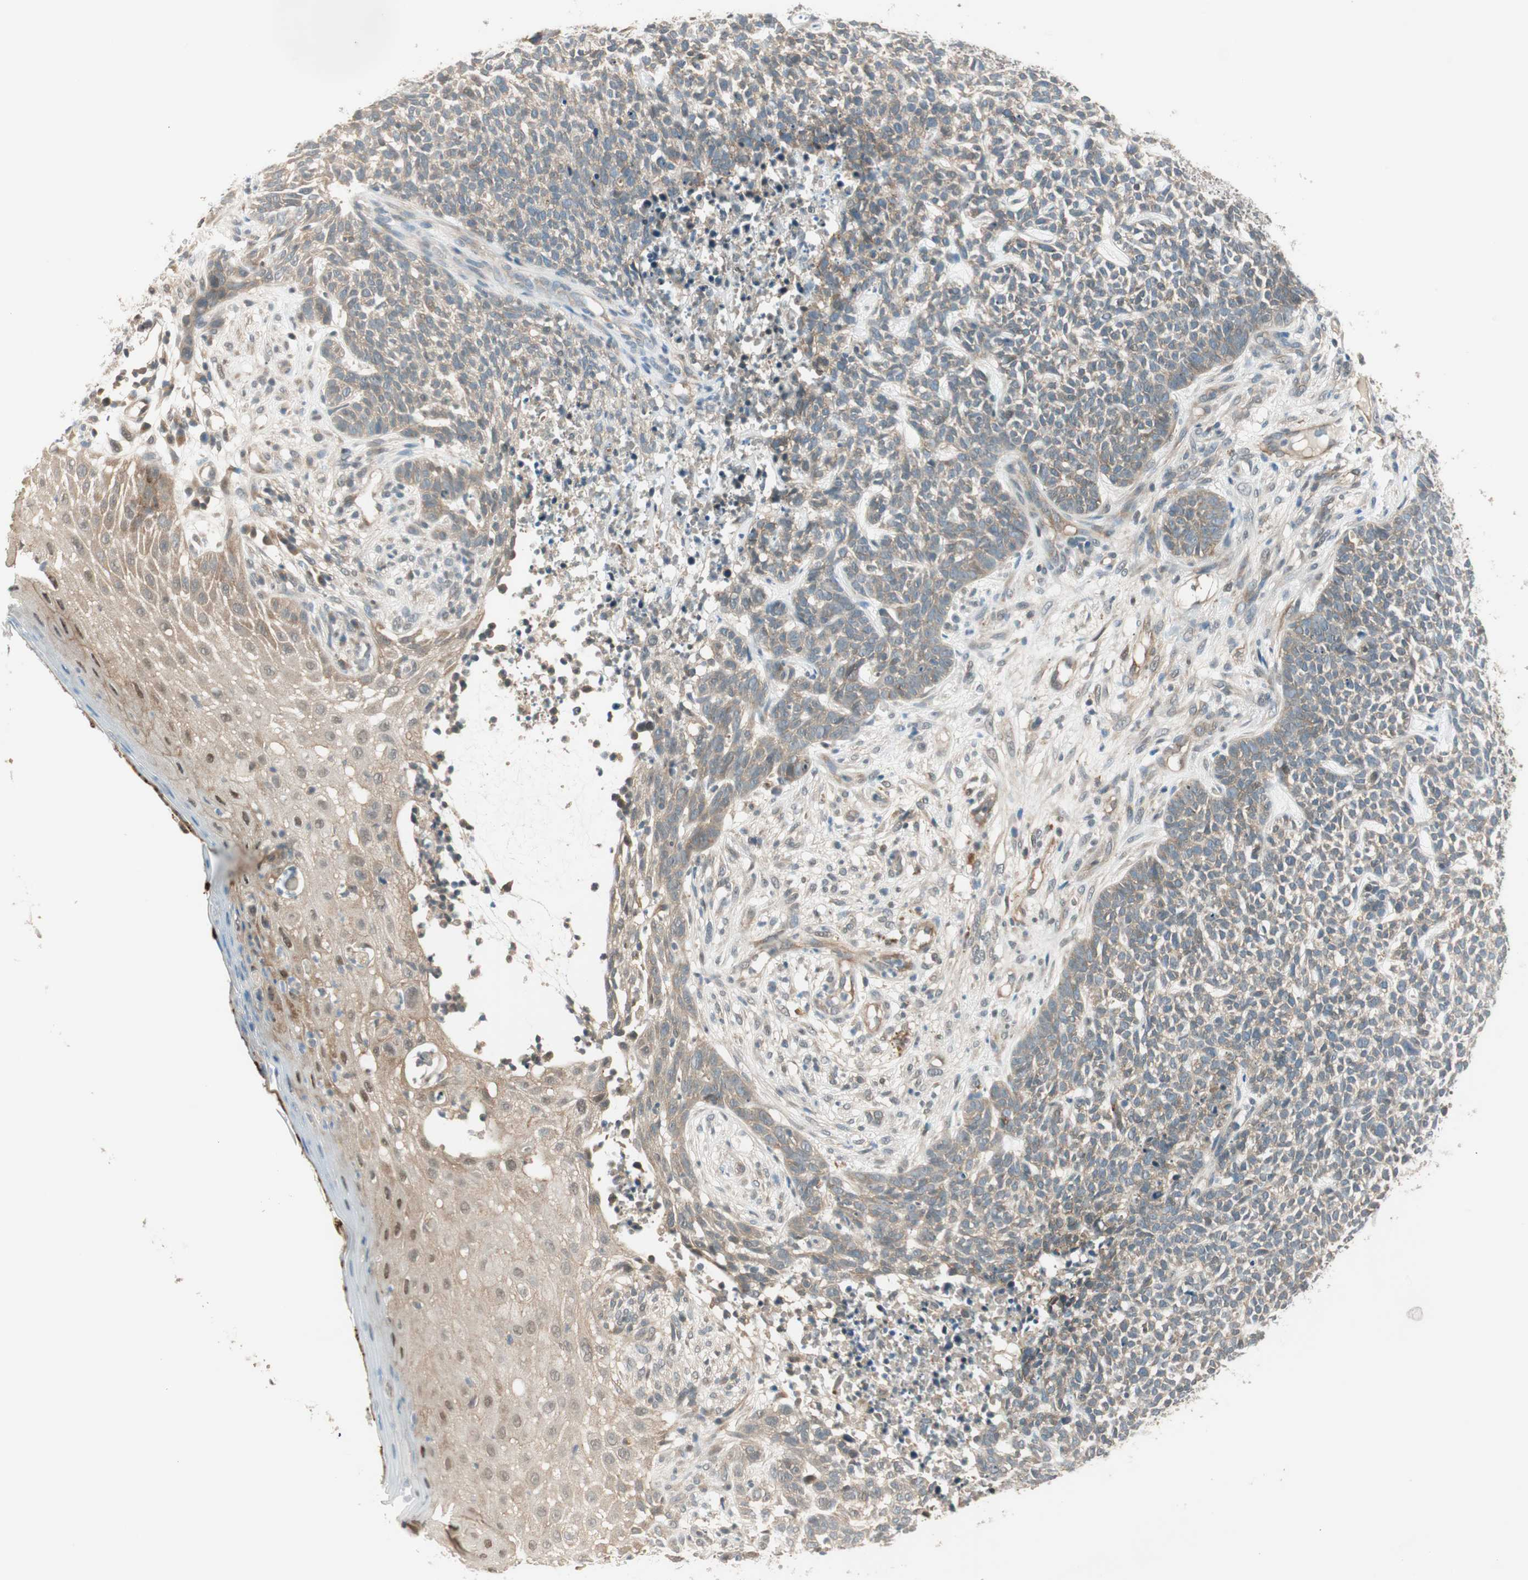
{"staining": {"intensity": "moderate", "quantity": "25%-75%", "location": "cytoplasmic/membranous"}, "tissue": "skin cancer", "cell_type": "Tumor cells", "image_type": "cancer", "snomed": [{"axis": "morphology", "description": "Basal cell carcinoma"}, {"axis": "topography", "description": "Skin"}], "caption": "Tumor cells display medium levels of moderate cytoplasmic/membranous expression in approximately 25%-75% of cells in human basal cell carcinoma (skin).", "gene": "PSMD8", "patient": {"sex": "female", "age": 84}}